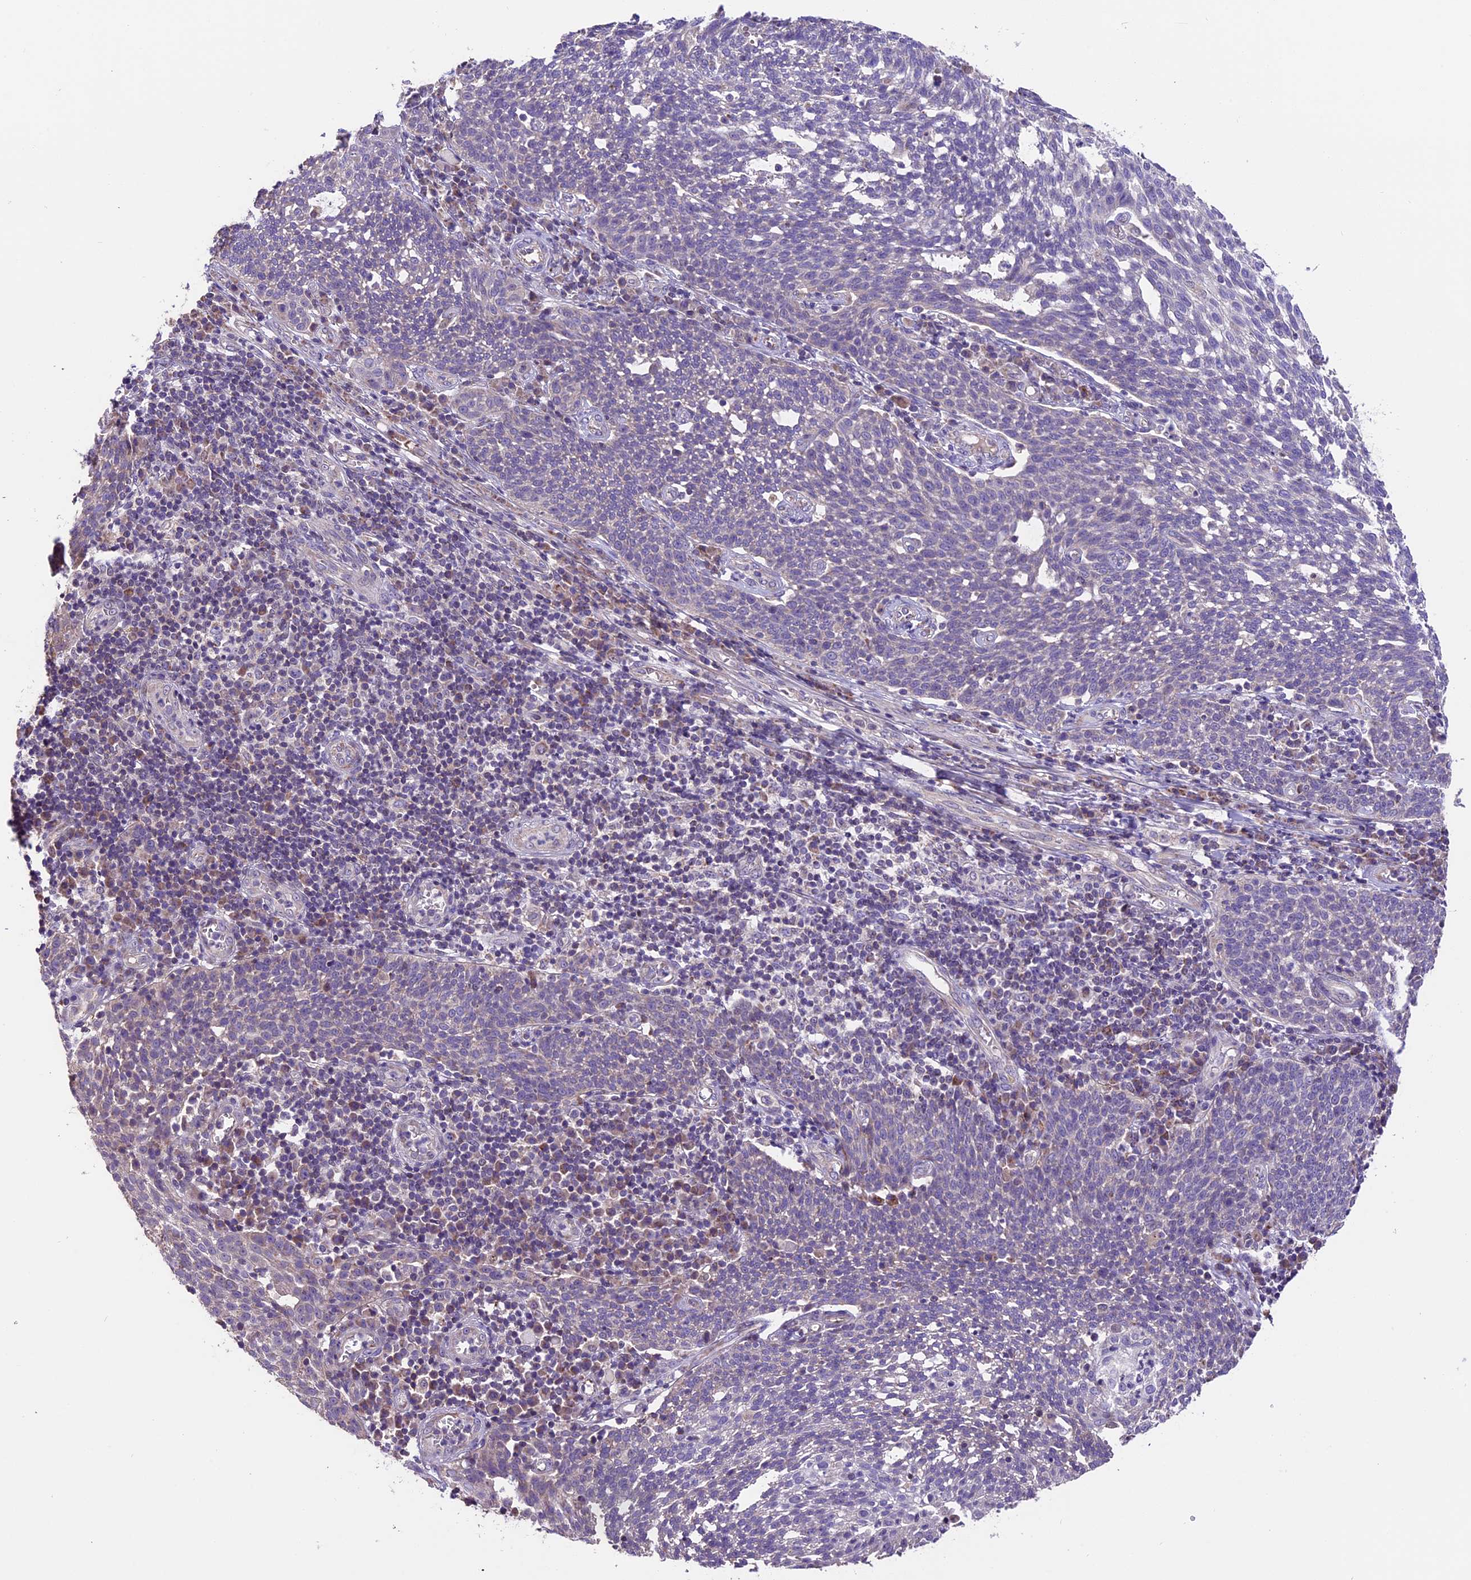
{"staining": {"intensity": "negative", "quantity": "none", "location": "none"}, "tissue": "cervical cancer", "cell_type": "Tumor cells", "image_type": "cancer", "snomed": [{"axis": "morphology", "description": "Squamous cell carcinoma, NOS"}, {"axis": "topography", "description": "Cervix"}], "caption": "This is an immunohistochemistry image of cervical cancer. There is no staining in tumor cells.", "gene": "DDX28", "patient": {"sex": "female", "age": 34}}